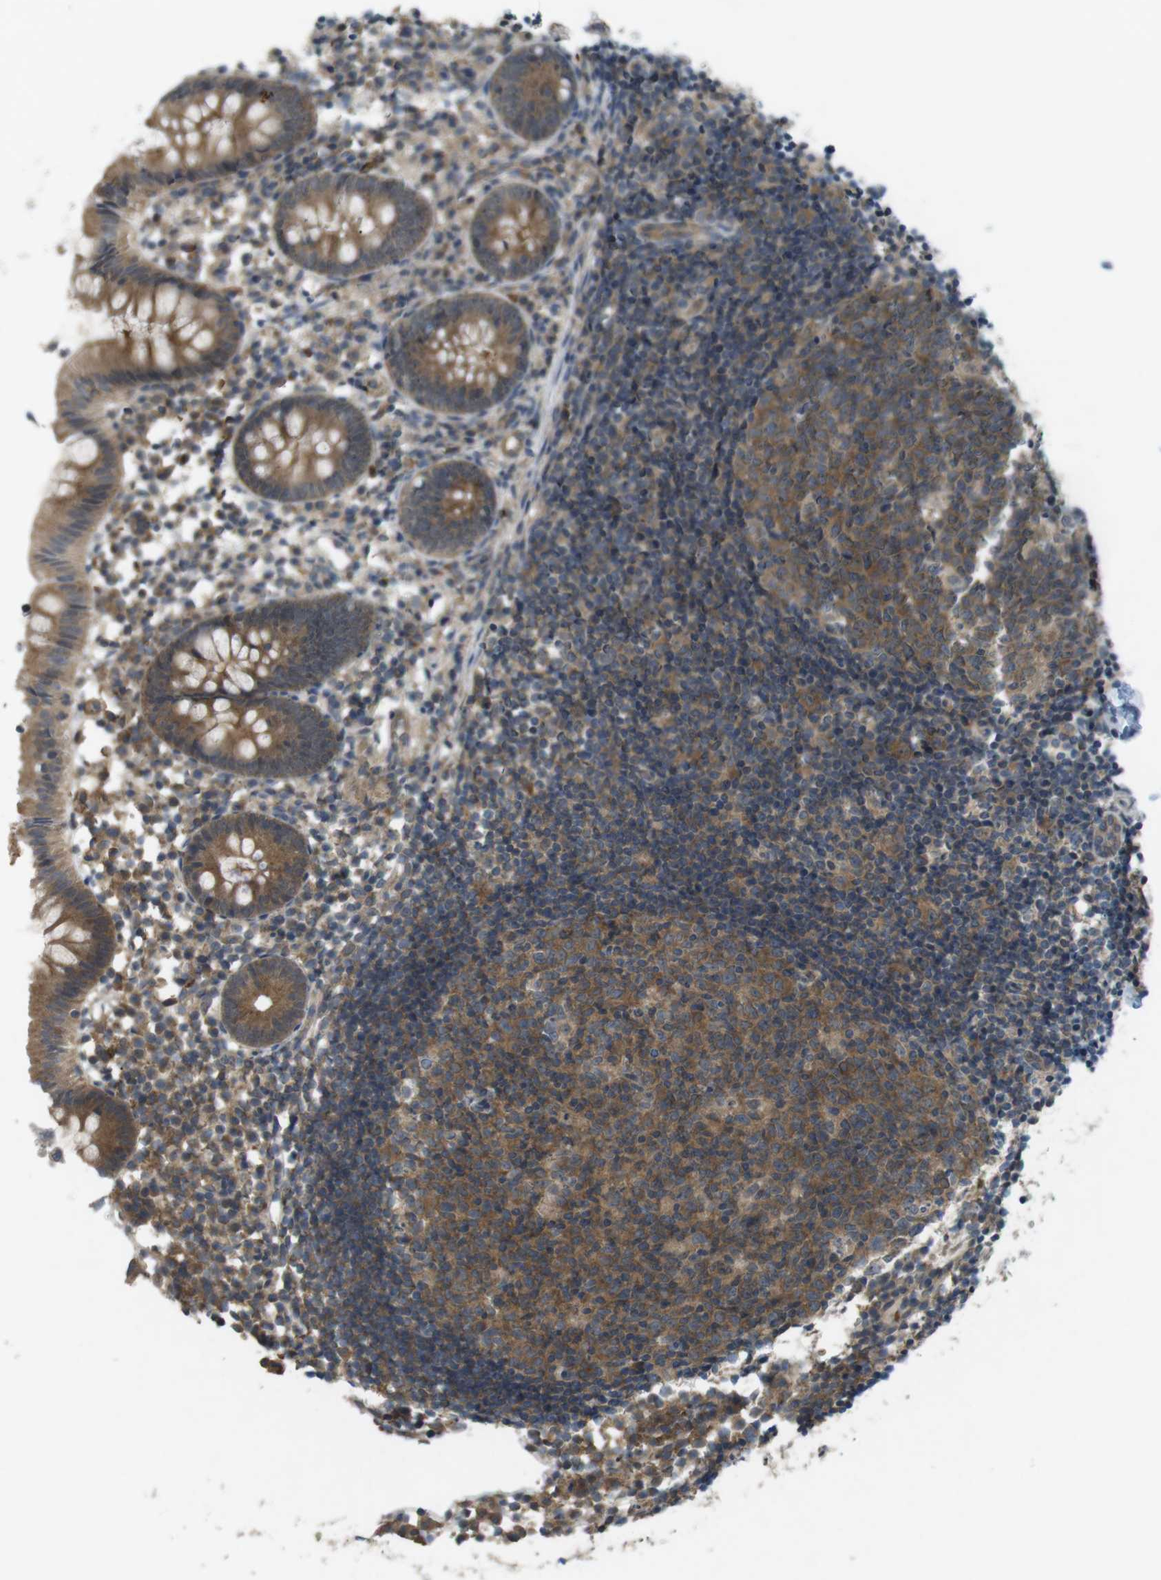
{"staining": {"intensity": "moderate", "quantity": ">75%", "location": "cytoplasmic/membranous"}, "tissue": "appendix", "cell_type": "Glandular cells", "image_type": "normal", "snomed": [{"axis": "morphology", "description": "Normal tissue, NOS"}, {"axis": "topography", "description": "Appendix"}], "caption": "Appendix stained with immunohistochemistry displays moderate cytoplasmic/membranous staining in about >75% of glandular cells. Using DAB (brown) and hematoxylin (blue) stains, captured at high magnification using brightfield microscopy.", "gene": "SUGT1", "patient": {"sex": "female", "age": 20}}